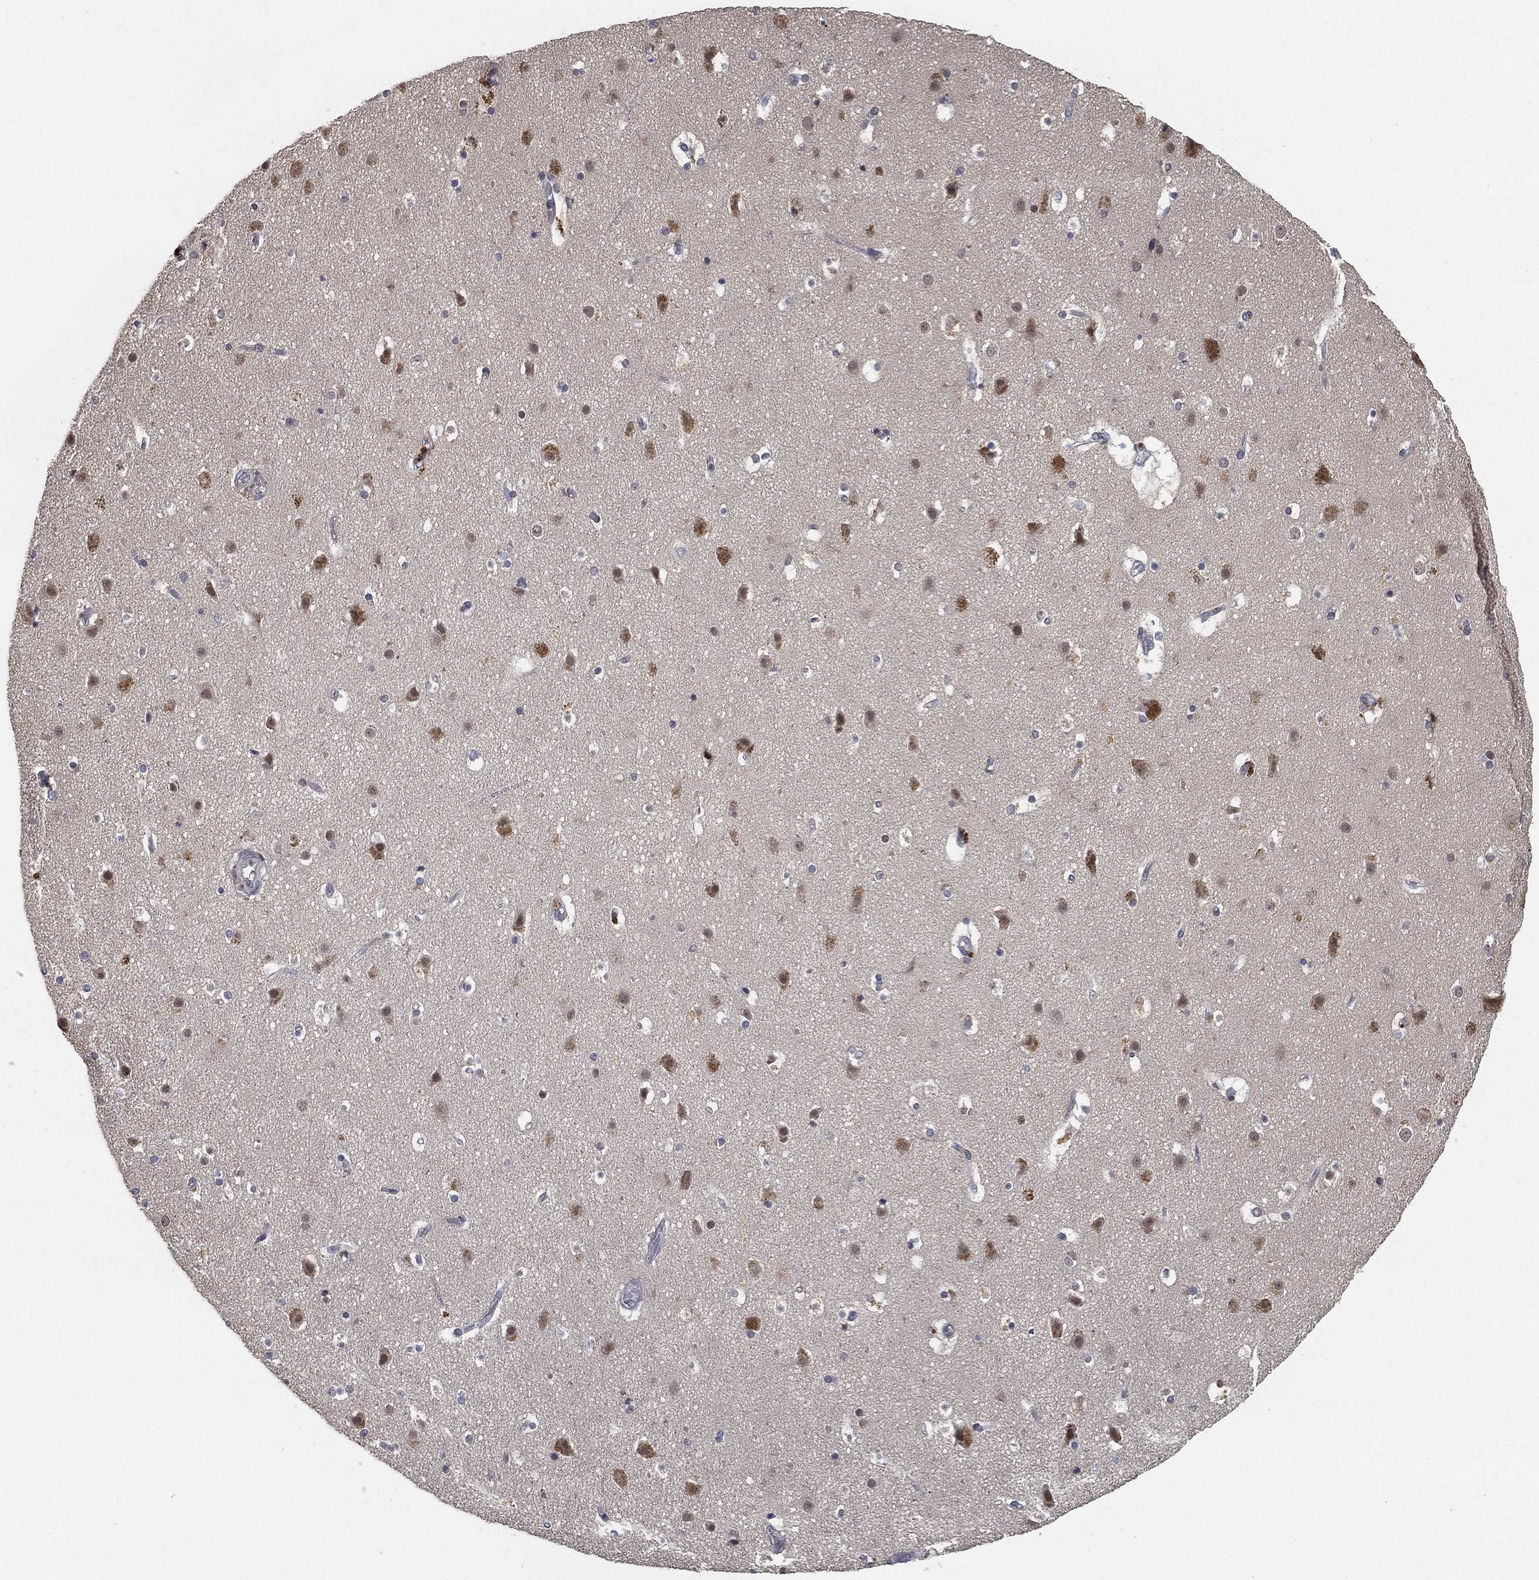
{"staining": {"intensity": "negative", "quantity": "none", "location": "none"}, "tissue": "cerebral cortex", "cell_type": "Endothelial cells", "image_type": "normal", "snomed": [{"axis": "morphology", "description": "Normal tissue, NOS"}, {"axis": "topography", "description": "Cerebral cortex"}], "caption": "This is a histopathology image of immunohistochemistry (IHC) staining of unremarkable cerebral cortex, which shows no positivity in endothelial cells.", "gene": "CFAP251", "patient": {"sex": "female", "age": 52}}